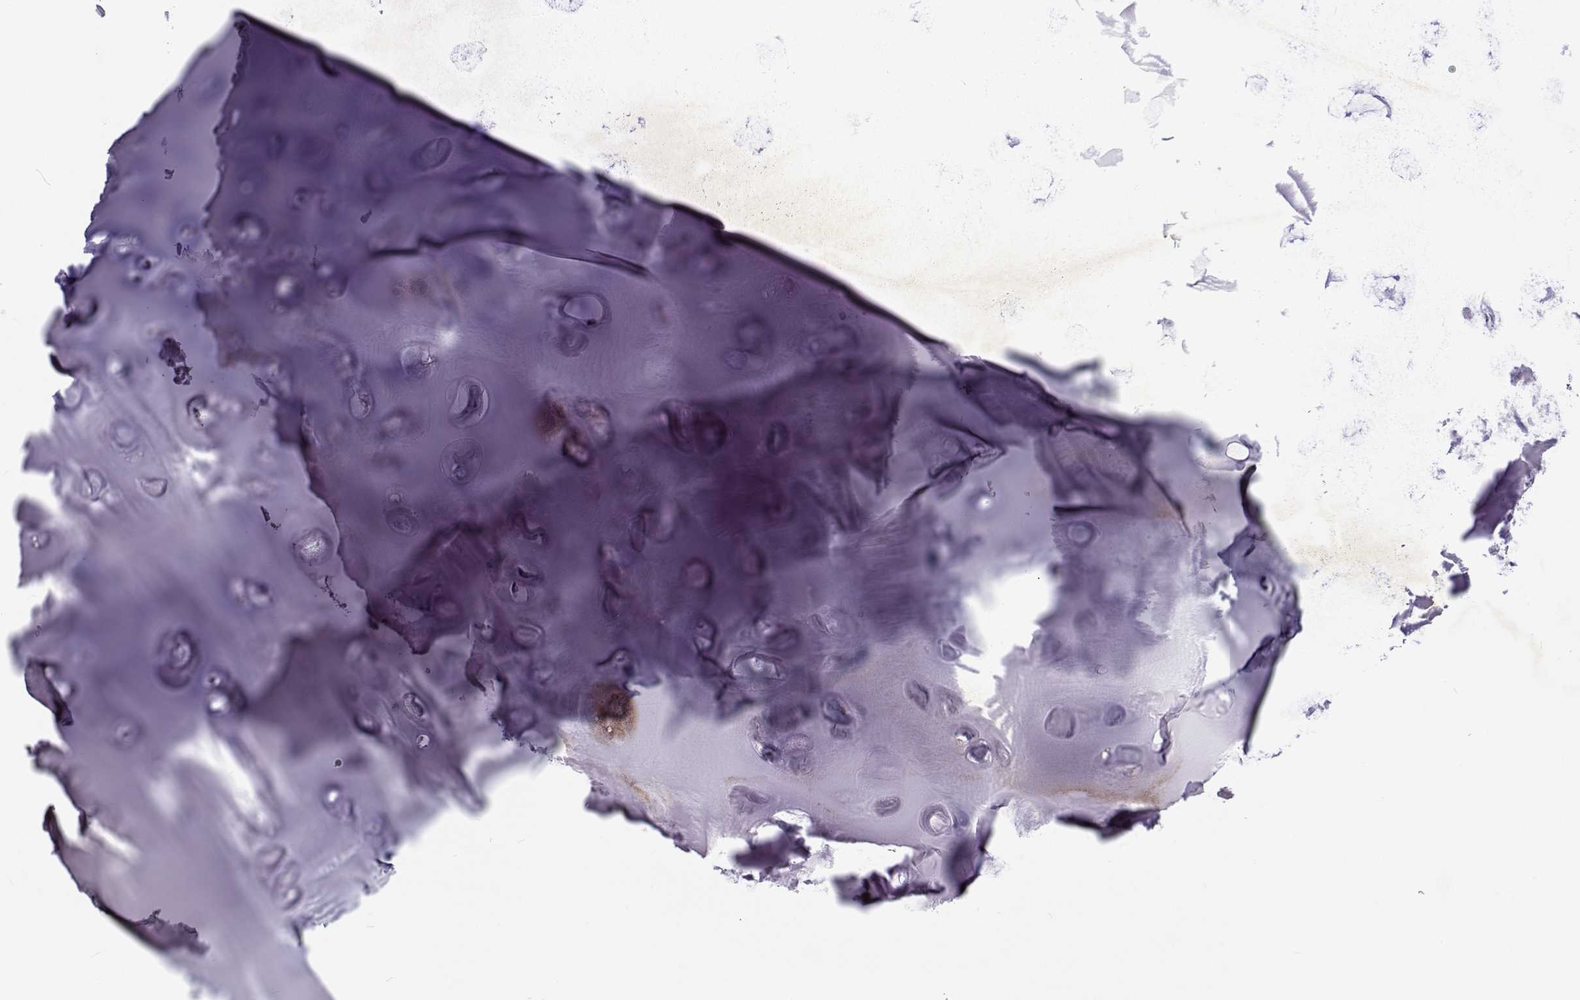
{"staining": {"intensity": "negative", "quantity": "none", "location": "none"}, "tissue": "soft tissue", "cell_type": "Chondrocytes", "image_type": "normal", "snomed": [{"axis": "morphology", "description": "Normal tissue, NOS"}, {"axis": "morphology", "description": "Squamous cell carcinoma, NOS"}, {"axis": "topography", "description": "Cartilage tissue"}, {"axis": "topography", "description": "Head-Neck"}], "caption": "This is an IHC image of normal human soft tissue. There is no staining in chondrocytes.", "gene": "TCF15", "patient": {"sex": "male", "age": 57}}